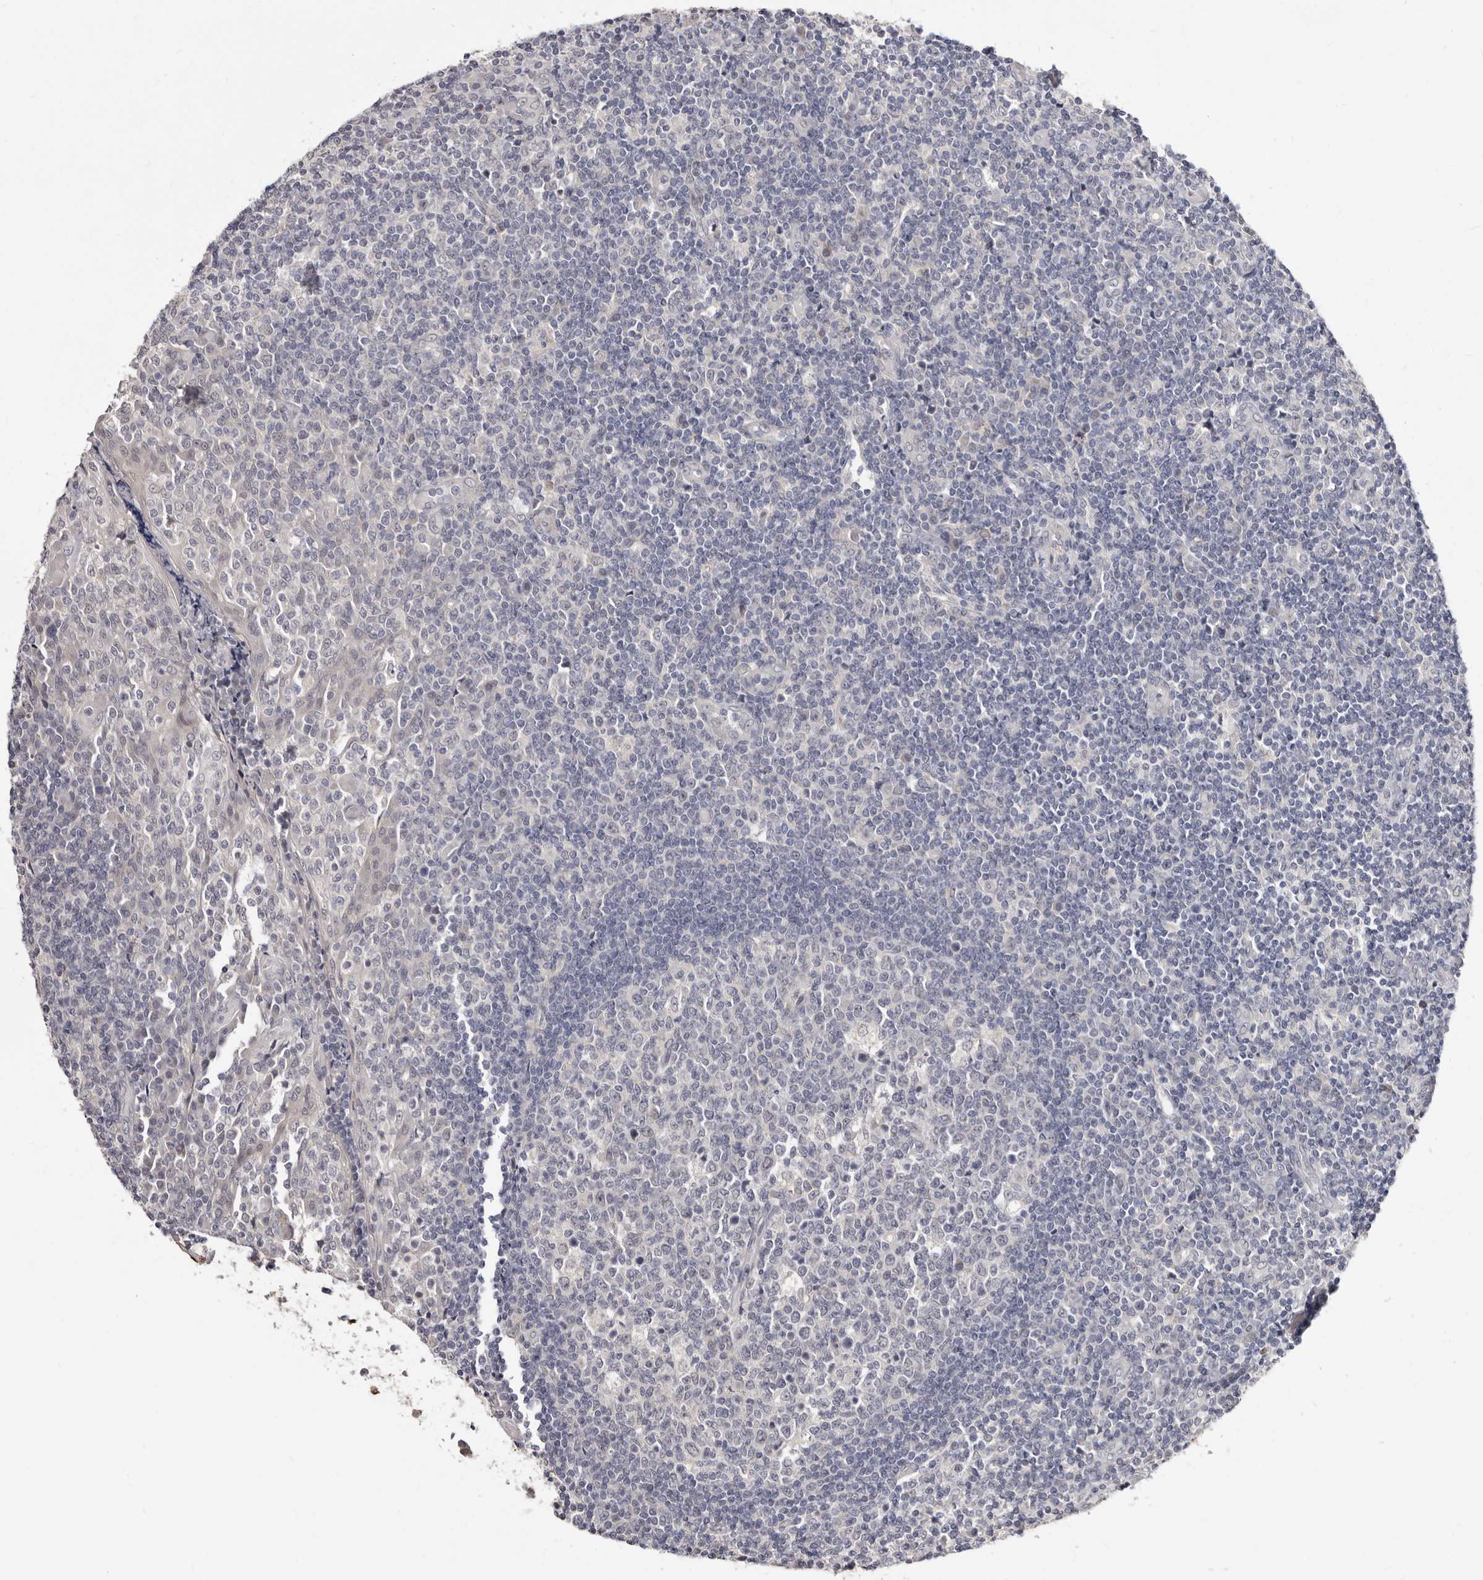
{"staining": {"intensity": "negative", "quantity": "none", "location": "none"}, "tissue": "tonsil", "cell_type": "Germinal center cells", "image_type": "normal", "snomed": [{"axis": "morphology", "description": "Normal tissue, NOS"}, {"axis": "topography", "description": "Tonsil"}], "caption": "Immunohistochemistry histopathology image of benign tonsil: tonsil stained with DAB (3,3'-diaminobenzidine) shows no significant protein expression in germinal center cells. (Stains: DAB IHC with hematoxylin counter stain, Microscopy: brightfield microscopy at high magnification).", "gene": "KLHL4", "patient": {"sex": "female", "age": 19}}